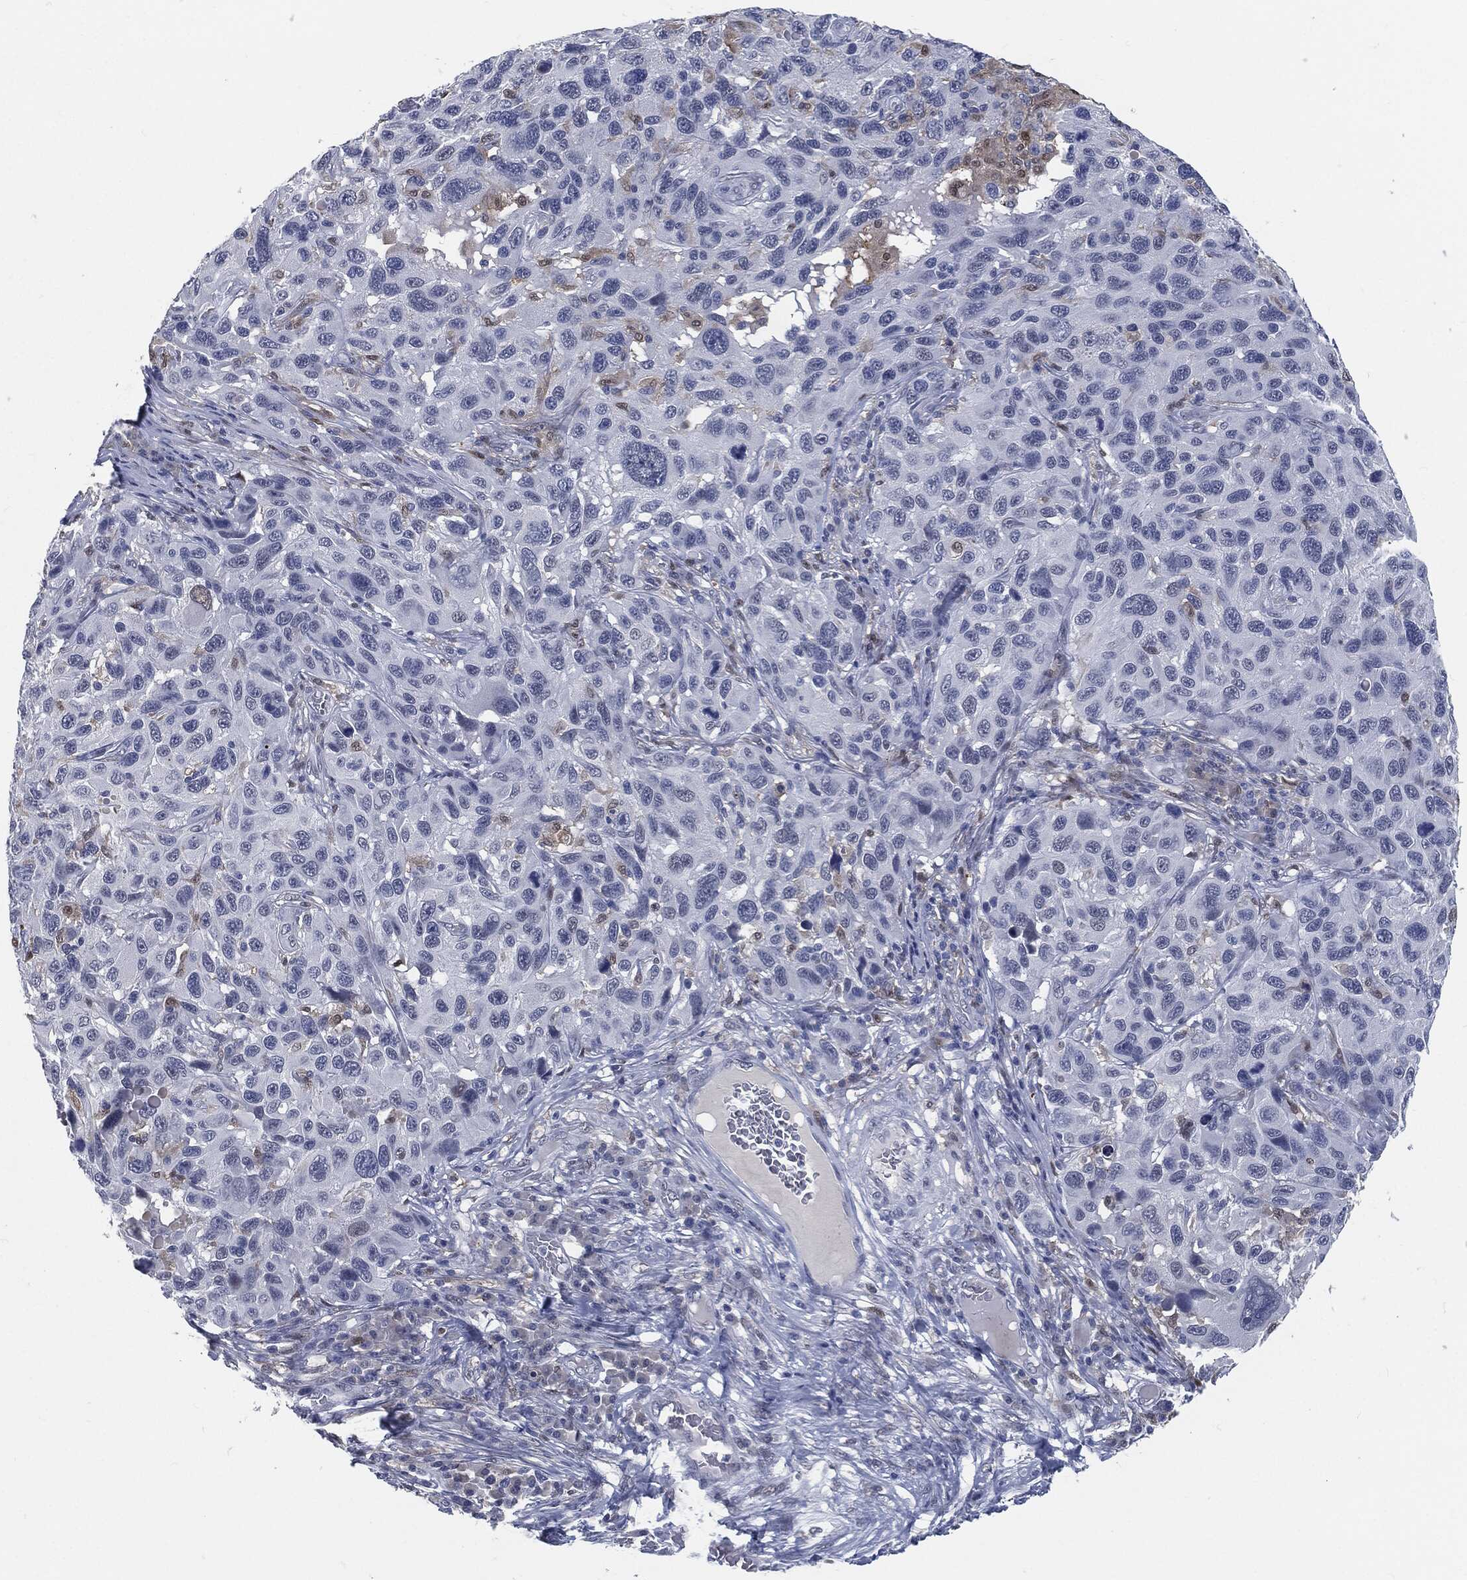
{"staining": {"intensity": "negative", "quantity": "none", "location": "none"}, "tissue": "melanoma", "cell_type": "Tumor cells", "image_type": "cancer", "snomed": [{"axis": "morphology", "description": "Malignant melanoma, NOS"}, {"axis": "topography", "description": "Skin"}], "caption": "An IHC micrograph of malignant melanoma is shown. There is no staining in tumor cells of malignant melanoma. (Immunohistochemistry (ihc), brightfield microscopy, high magnification).", "gene": "PROM1", "patient": {"sex": "male", "age": 53}}